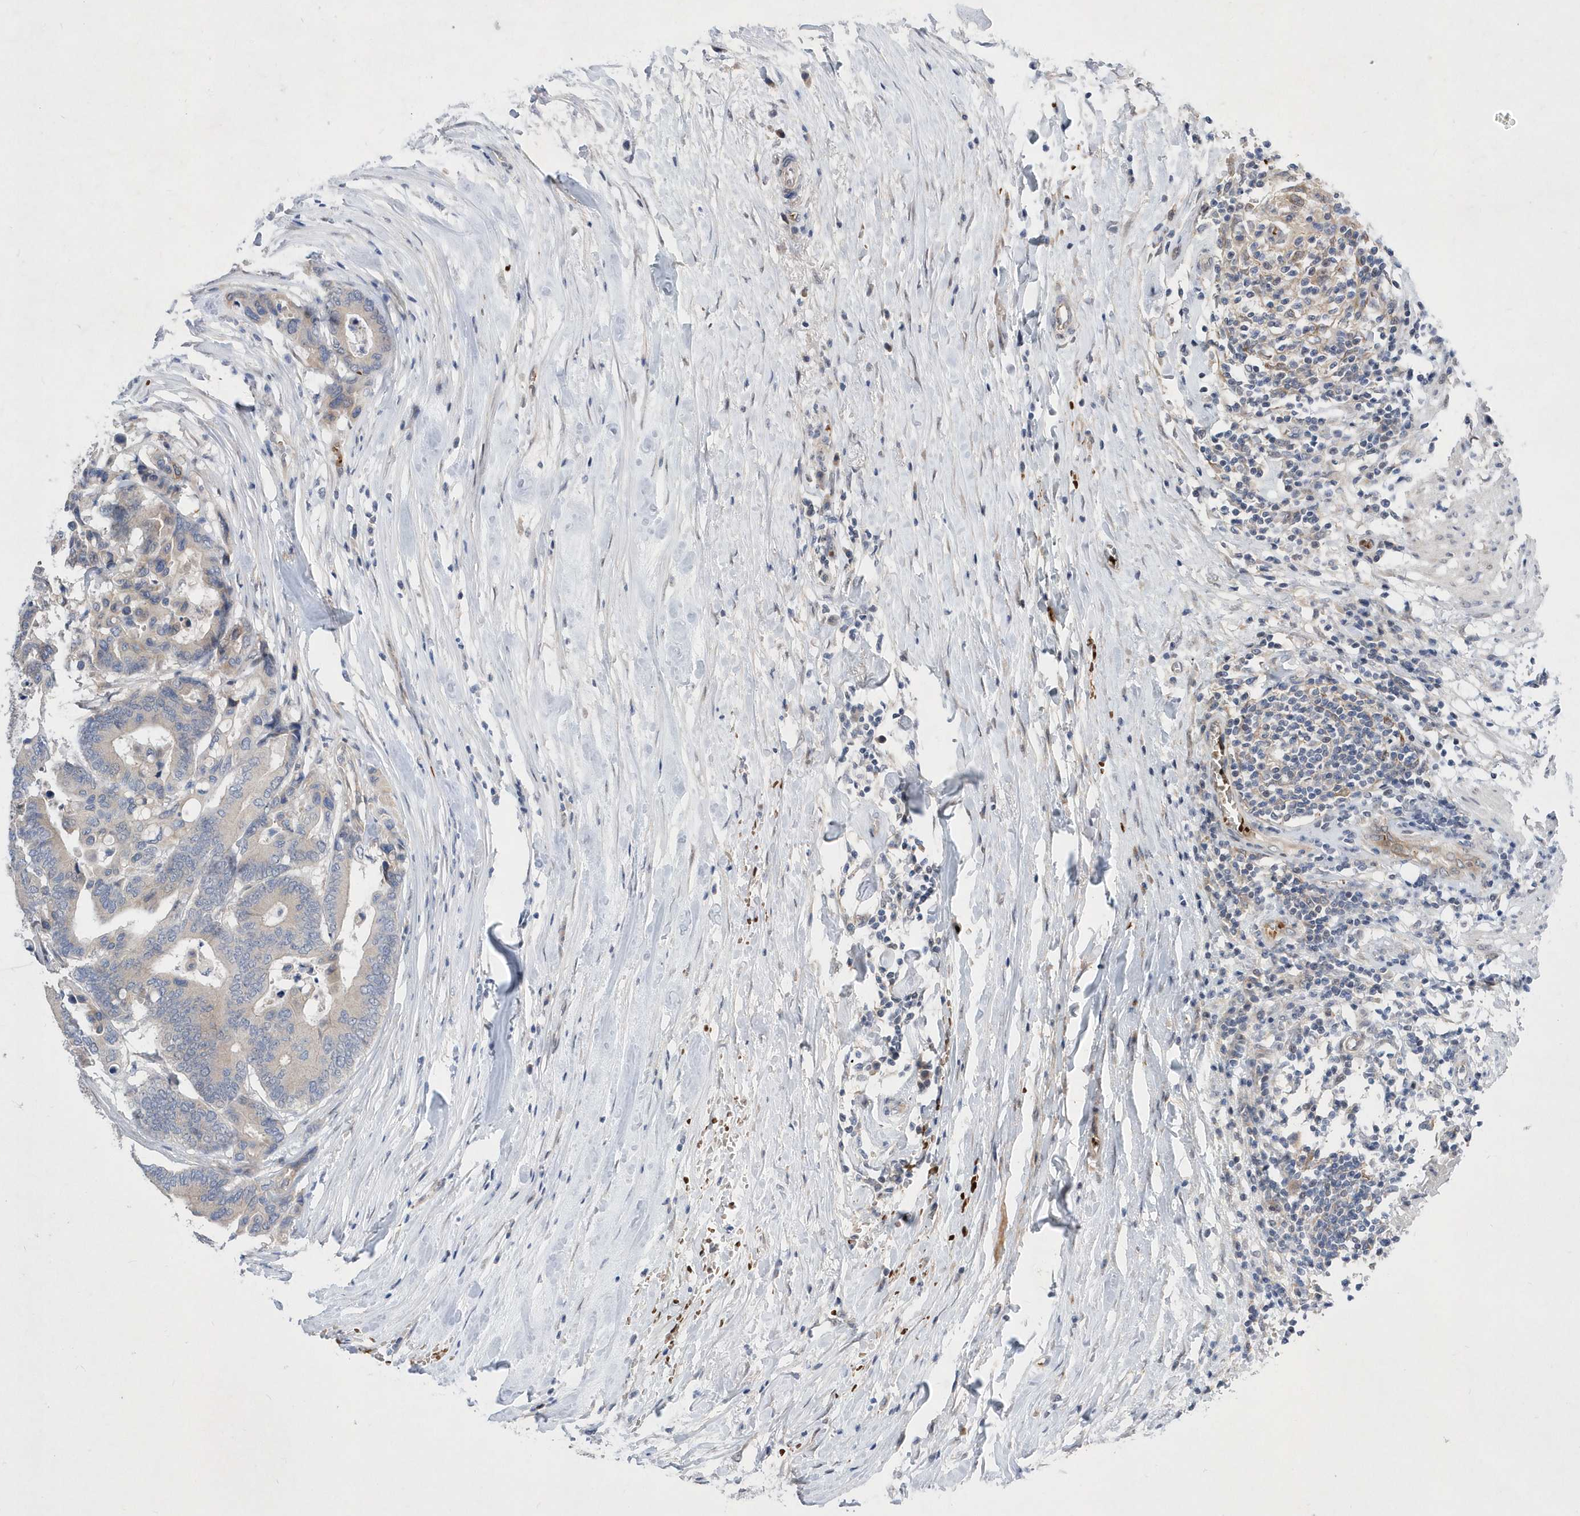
{"staining": {"intensity": "negative", "quantity": "none", "location": "none"}, "tissue": "colorectal cancer", "cell_type": "Tumor cells", "image_type": "cancer", "snomed": [{"axis": "morphology", "description": "Normal tissue, NOS"}, {"axis": "morphology", "description": "Adenocarcinoma, NOS"}, {"axis": "topography", "description": "Colon"}], "caption": "Immunohistochemical staining of colorectal cancer (adenocarcinoma) demonstrates no significant staining in tumor cells.", "gene": "ZNF875", "patient": {"sex": "male", "age": 82}}